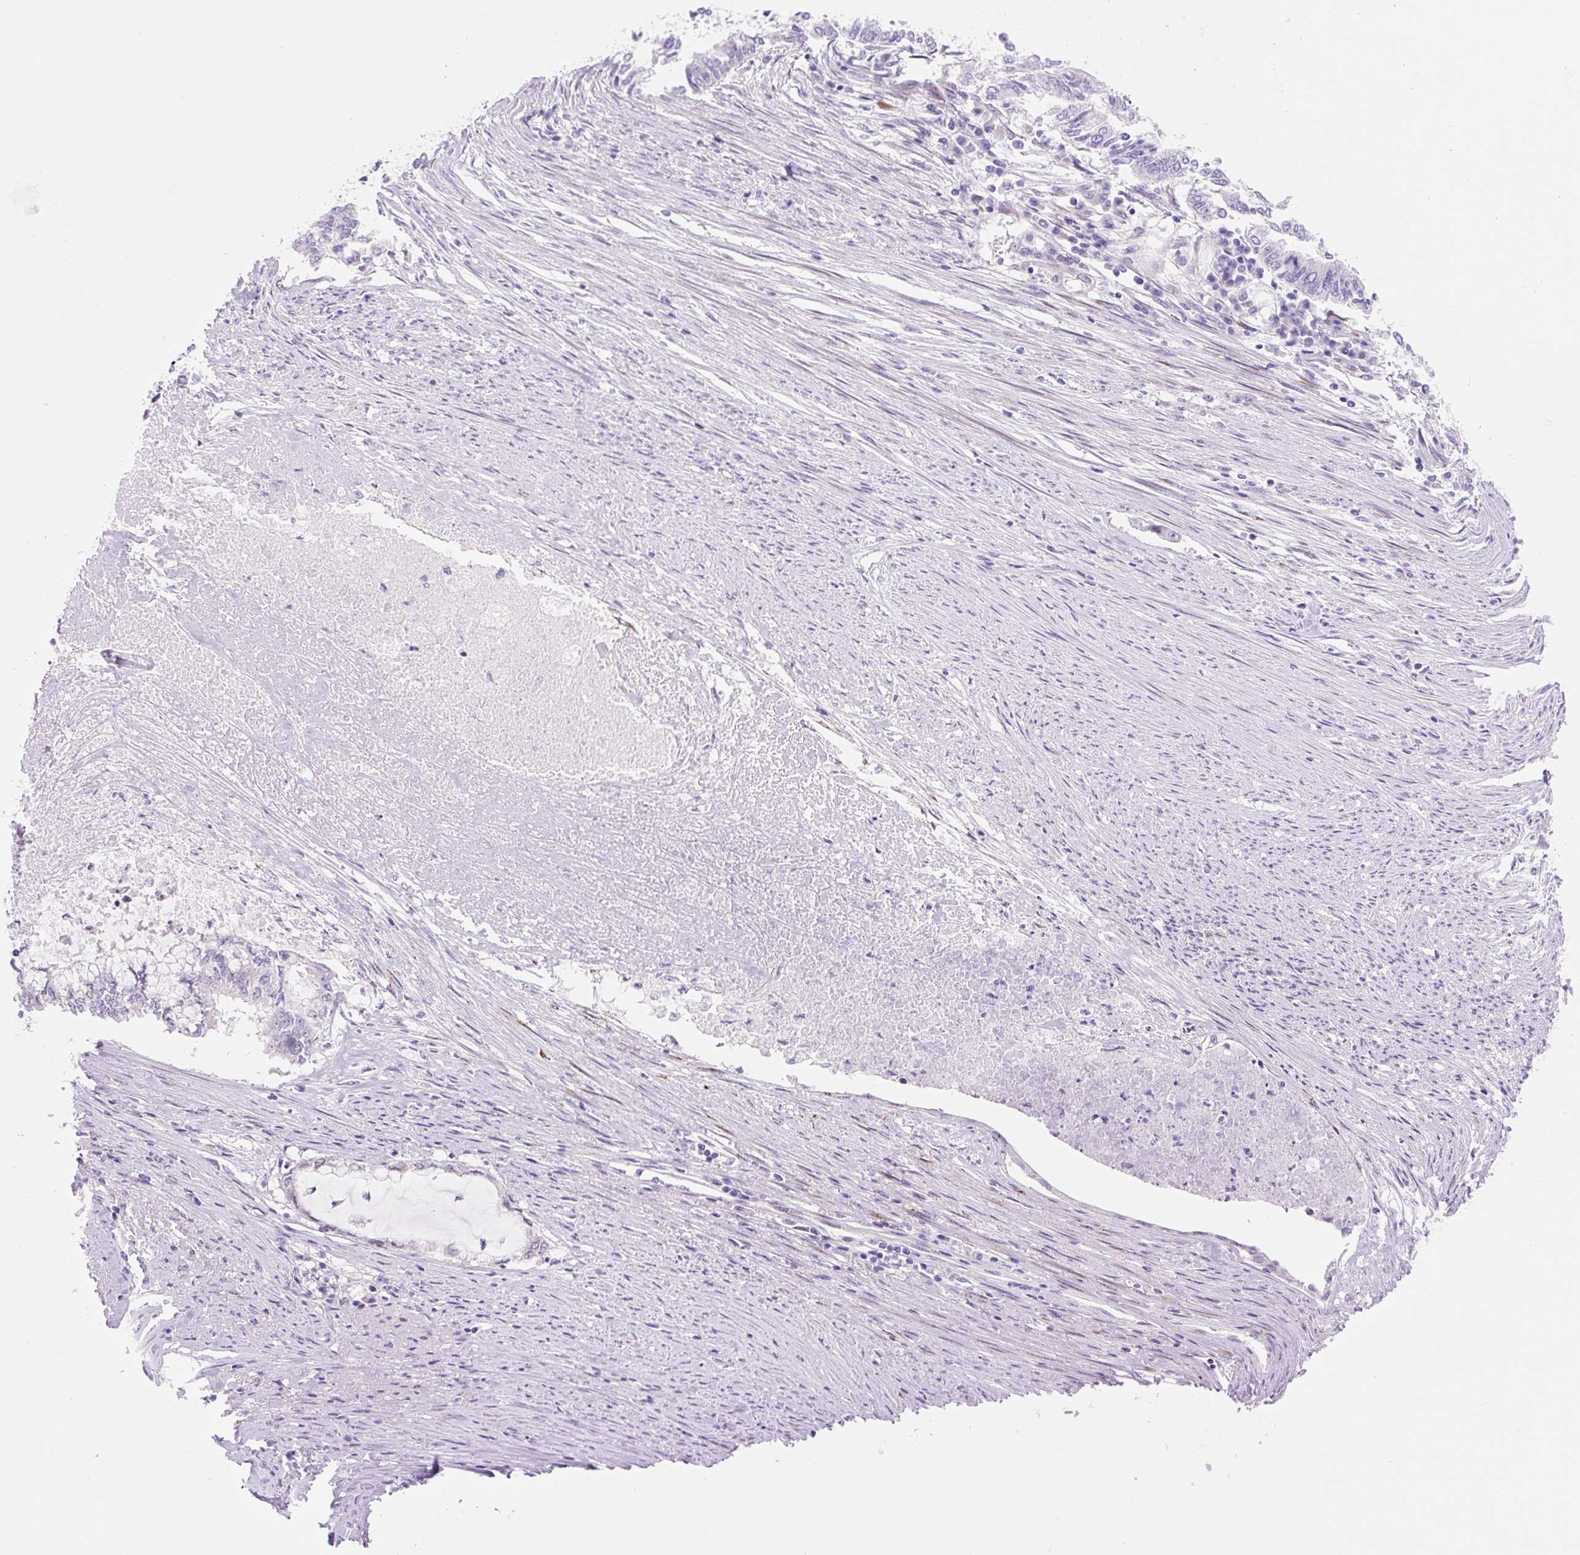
{"staining": {"intensity": "negative", "quantity": "none", "location": "none"}, "tissue": "endometrial cancer", "cell_type": "Tumor cells", "image_type": "cancer", "snomed": [{"axis": "morphology", "description": "Adenocarcinoma, NOS"}, {"axis": "topography", "description": "Endometrium"}], "caption": "Histopathology image shows no significant protein positivity in tumor cells of endometrial cancer.", "gene": "ZNF121", "patient": {"sex": "female", "age": 79}}